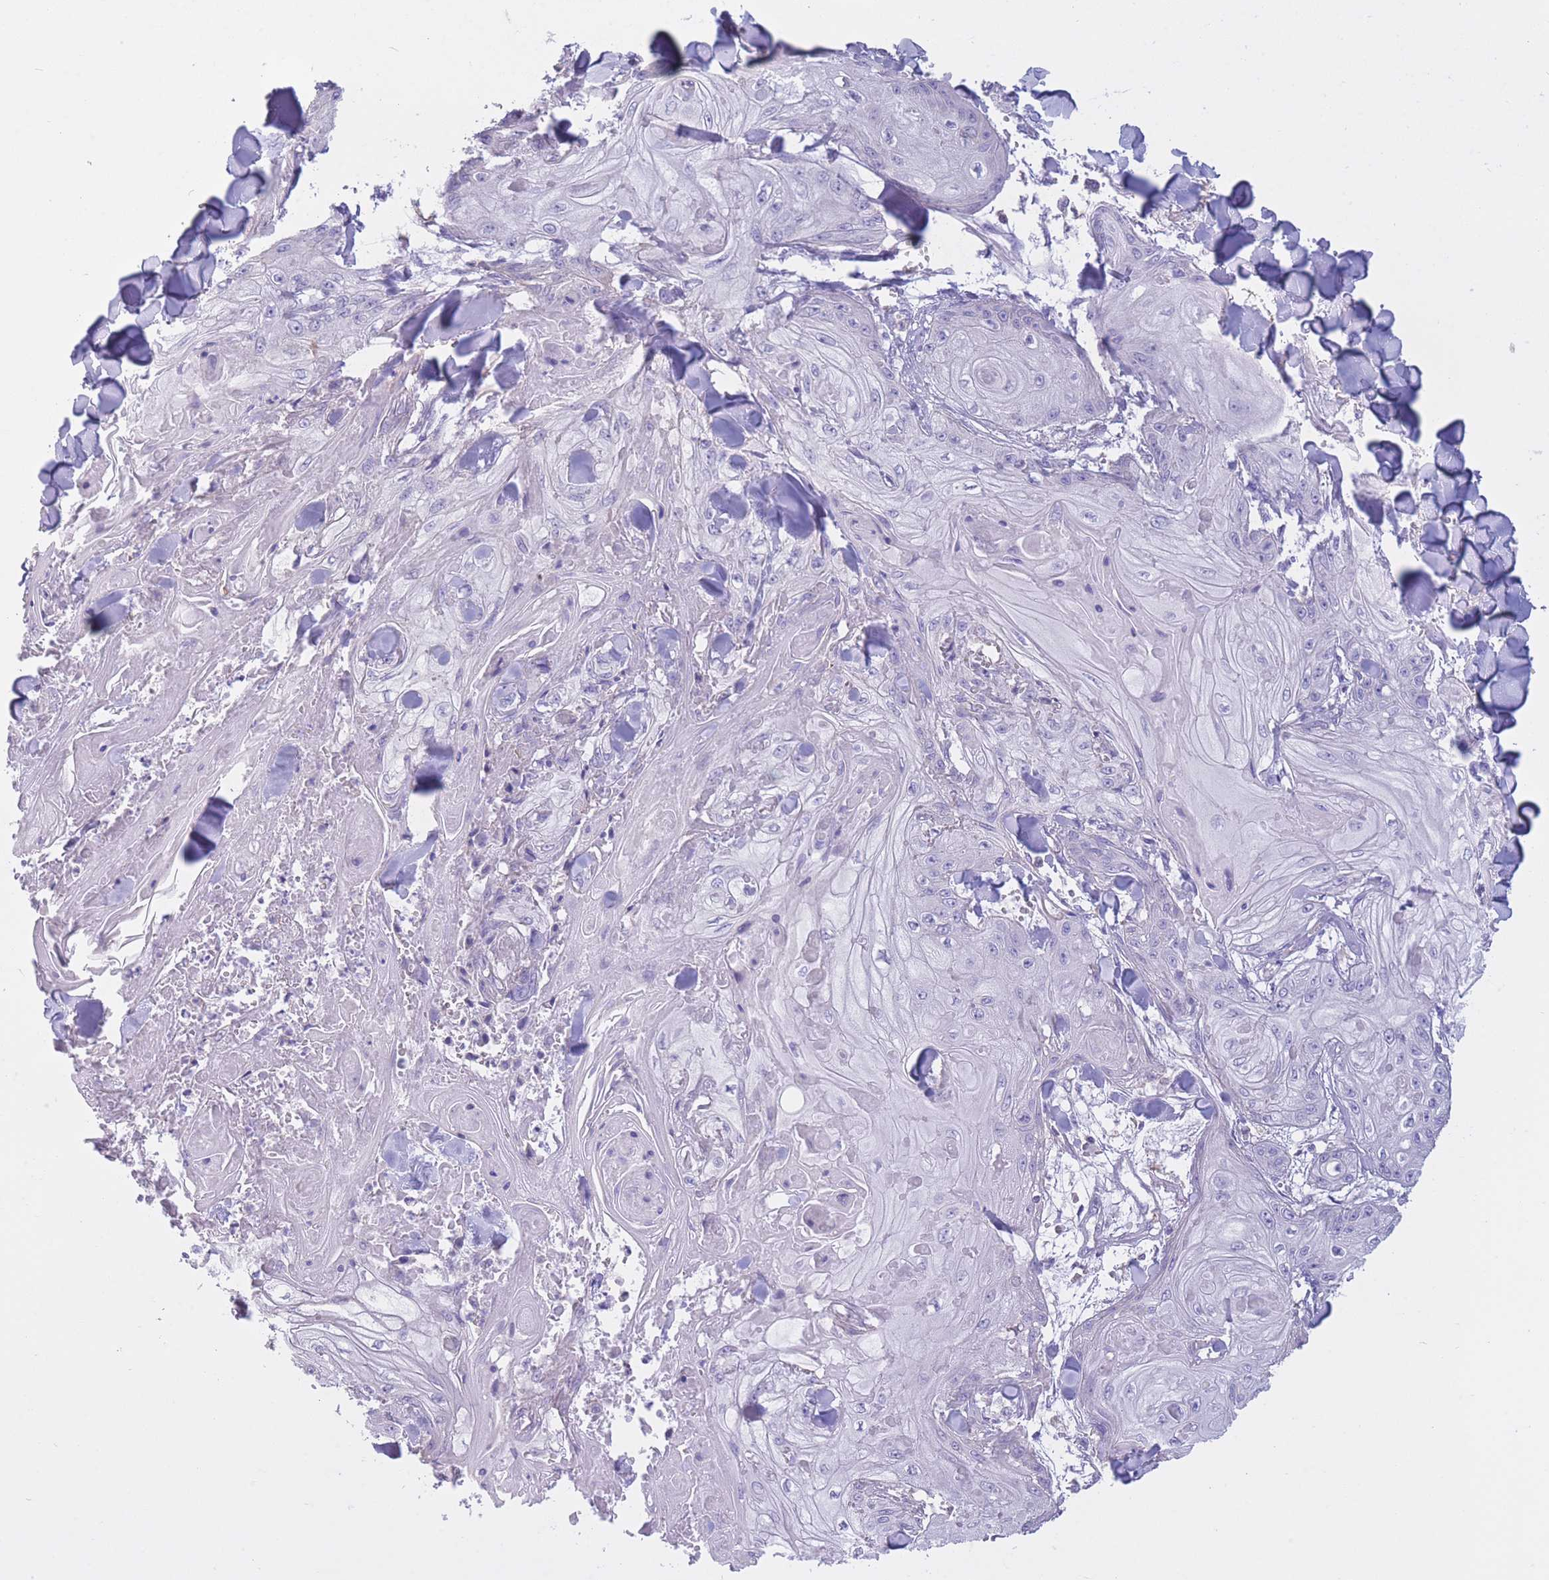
{"staining": {"intensity": "negative", "quantity": "none", "location": "none"}, "tissue": "skin cancer", "cell_type": "Tumor cells", "image_type": "cancer", "snomed": [{"axis": "morphology", "description": "Squamous cell carcinoma, NOS"}, {"axis": "topography", "description": "Skin"}], "caption": "Skin squamous cell carcinoma stained for a protein using immunohistochemistry reveals no expression tumor cells.", "gene": "PDHA1", "patient": {"sex": "male", "age": 74}}